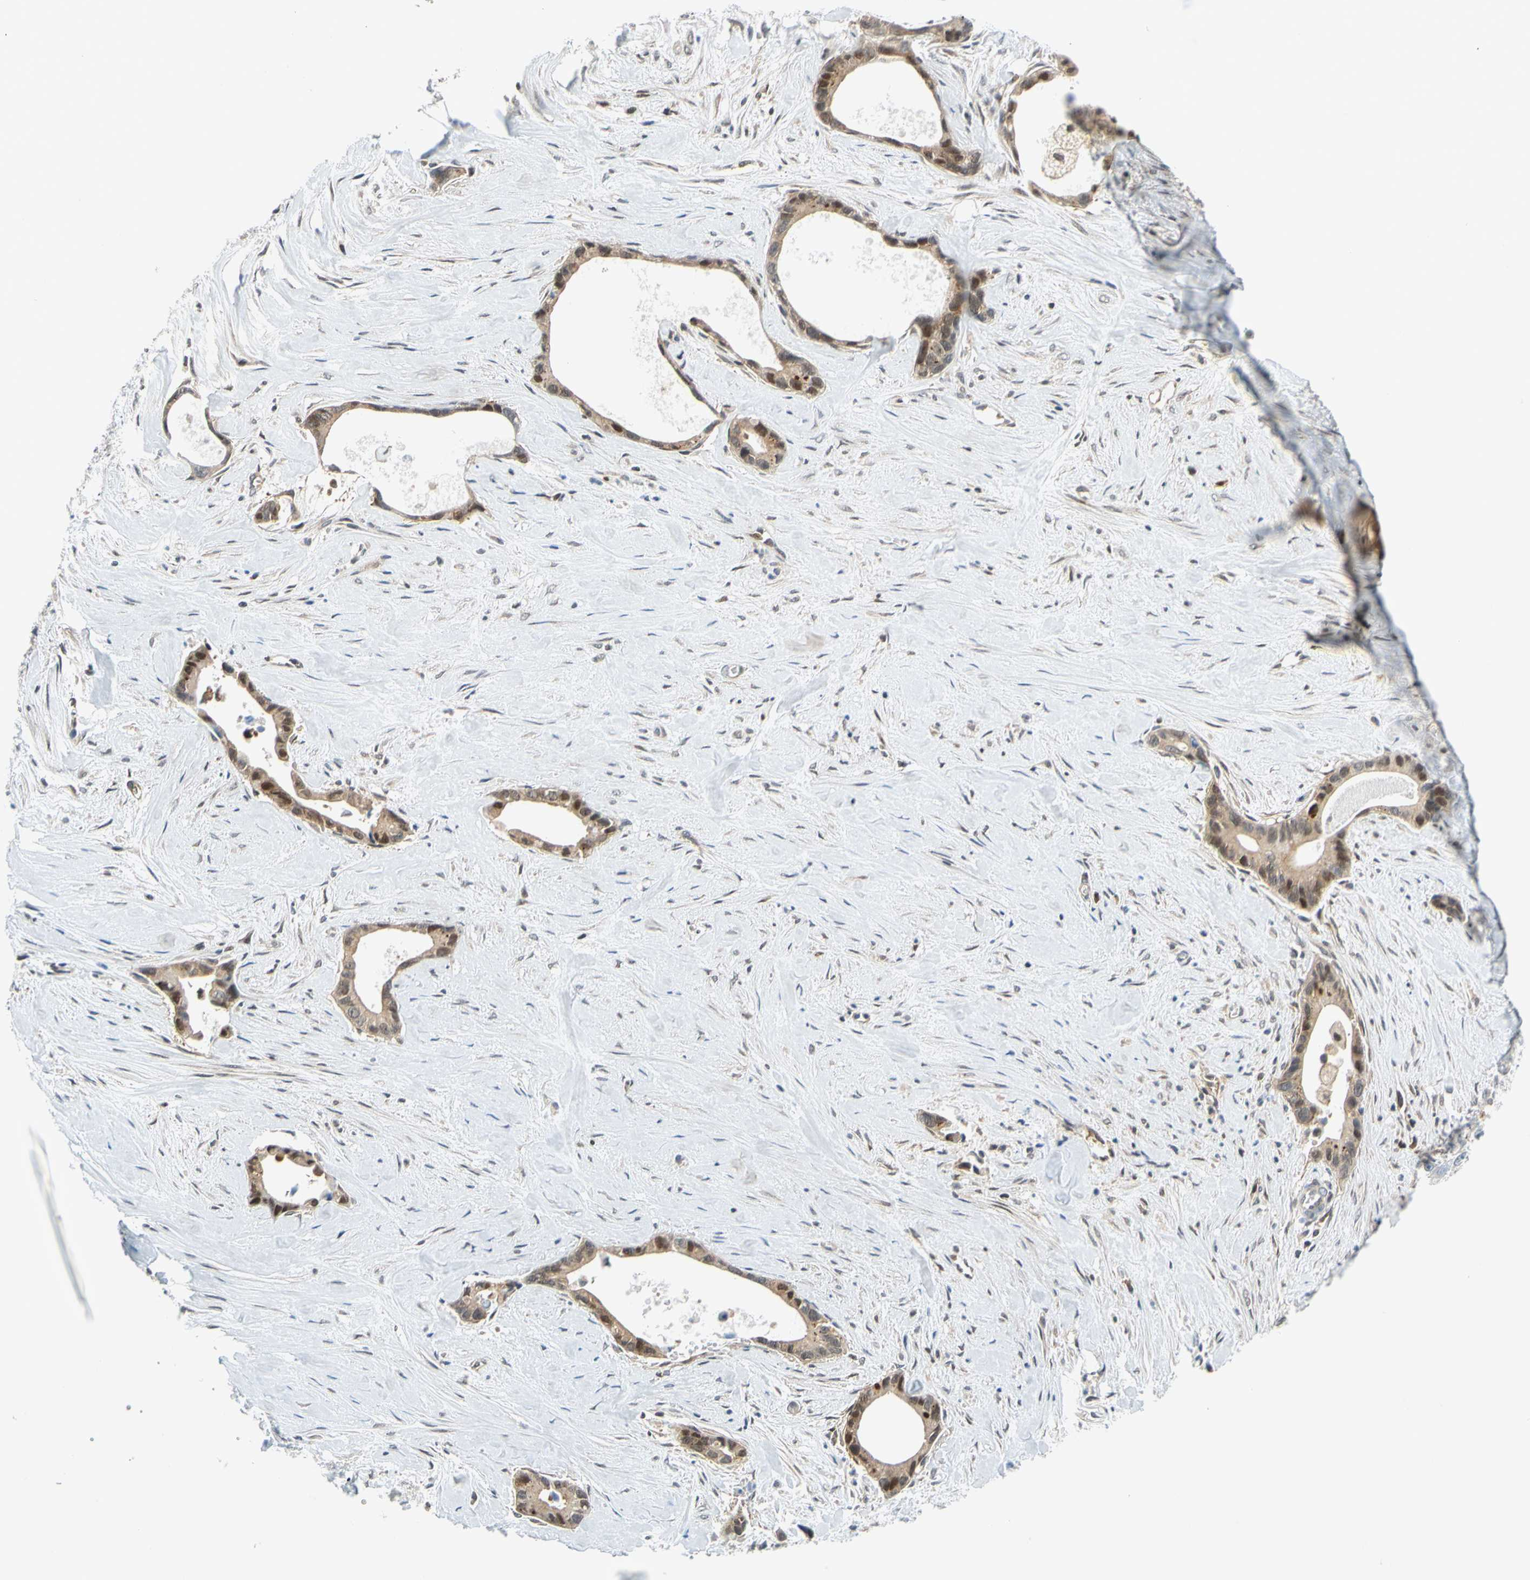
{"staining": {"intensity": "strong", "quantity": ">75%", "location": "cytoplasmic/membranous,nuclear"}, "tissue": "liver cancer", "cell_type": "Tumor cells", "image_type": "cancer", "snomed": [{"axis": "morphology", "description": "Cholangiocarcinoma"}, {"axis": "topography", "description": "Liver"}], "caption": "Immunohistochemistry of human liver cancer (cholangiocarcinoma) exhibits high levels of strong cytoplasmic/membranous and nuclear positivity in approximately >75% of tumor cells.", "gene": "MAPK9", "patient": {"sex": "female", "age": 55}}